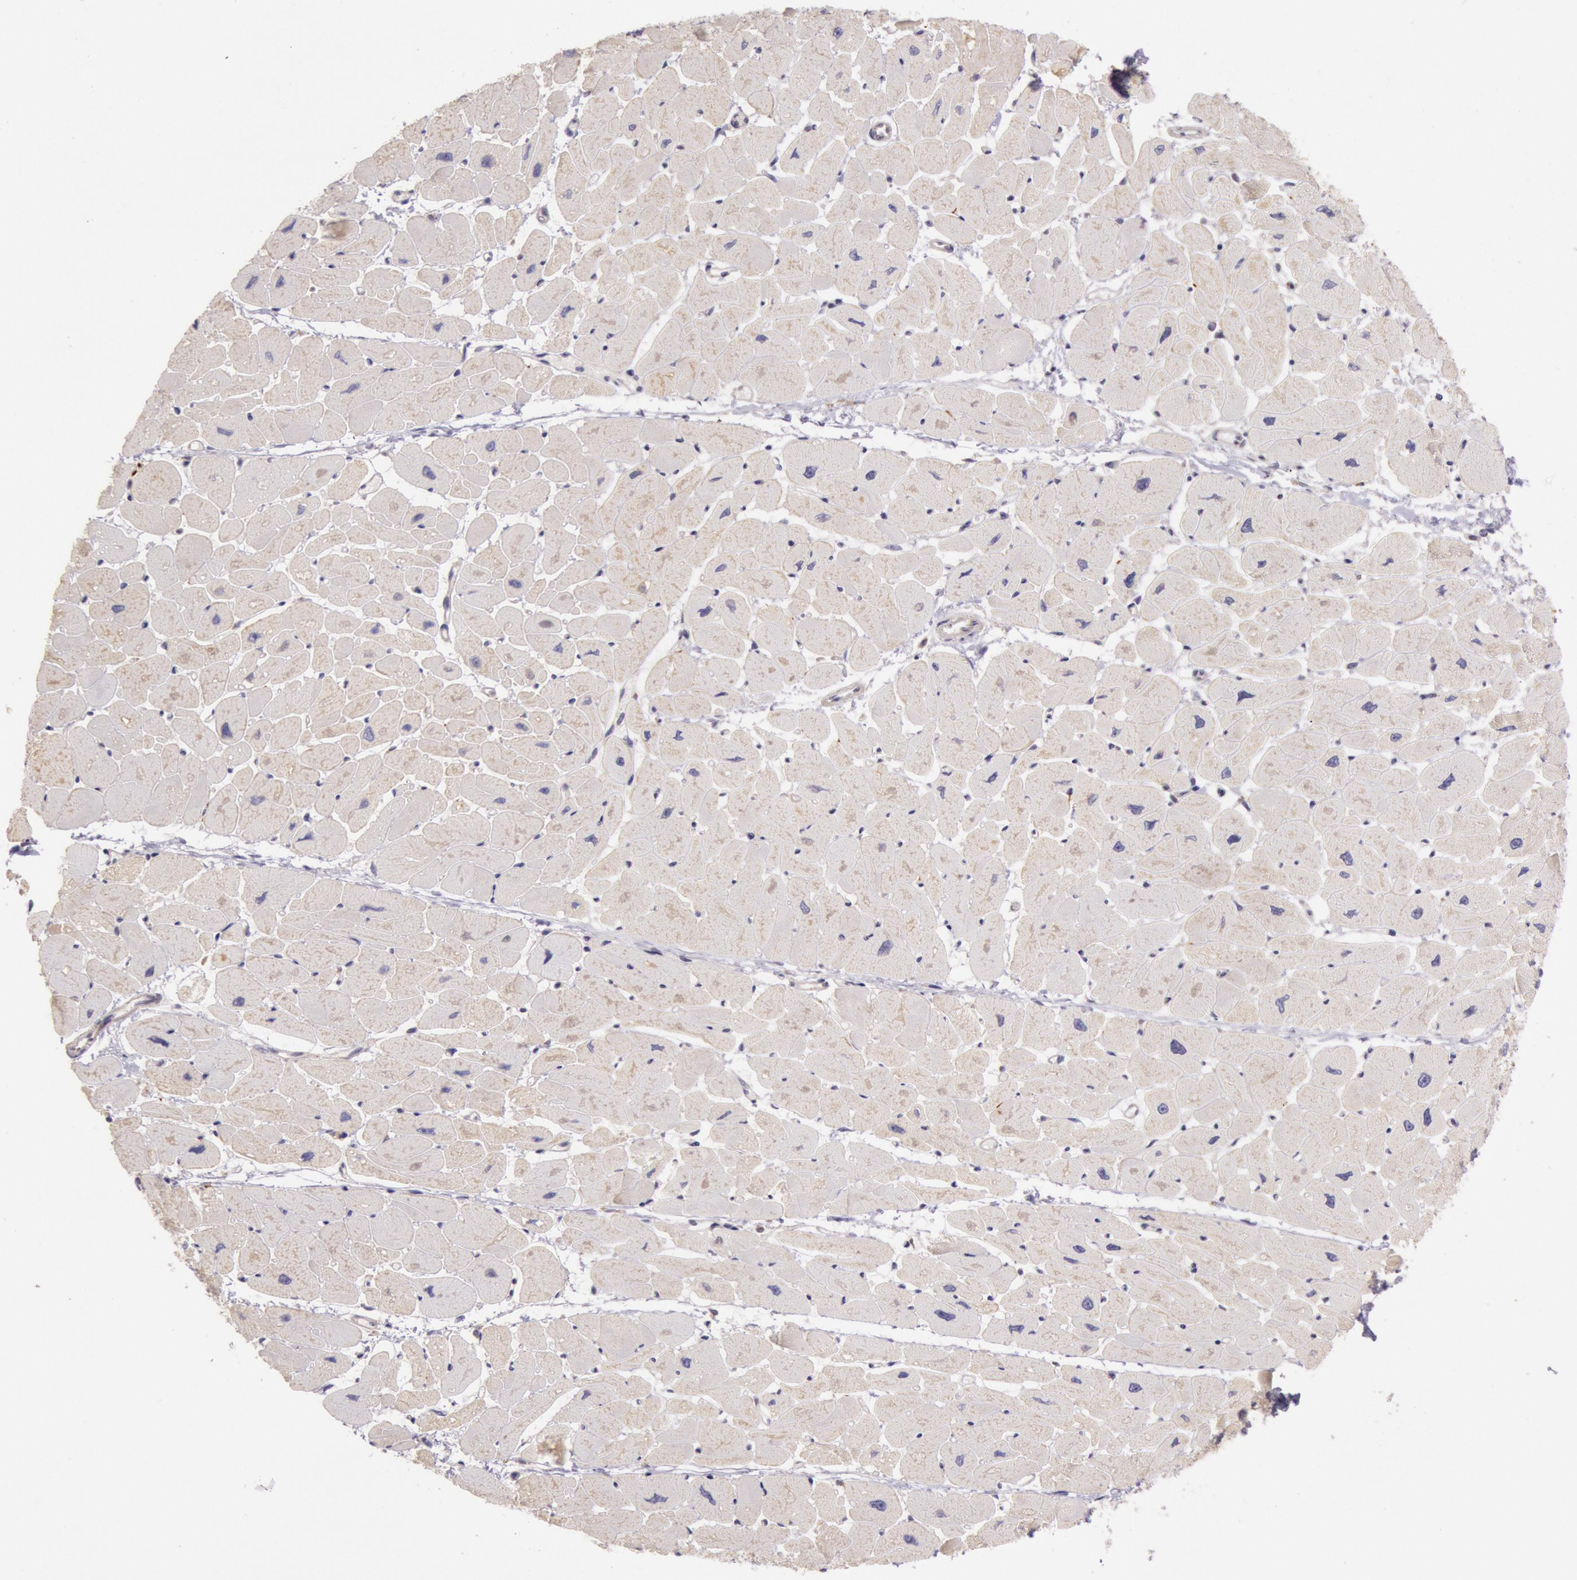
{"staining": {"intensity": "moderate", "quantity": "25%-75%", "location": "cytoplasmic/membranous"}, "tissue": "heart muscle", "cell_type": "Cardiomyocytes", "image_type": "normal", "snomed": [{"axis": "morphology", "description": "Normal tissue, NOS"}, {"axis": "topography", "description": "Heart"}], "caption": "The histopathology image shows a brown stain indicating the presence of a protein in the cytoplasmic/membranous of cardiomyocytes in heart muscle.", "gene": "CDK16", "patient": {"sex": "female", "age": 54}}